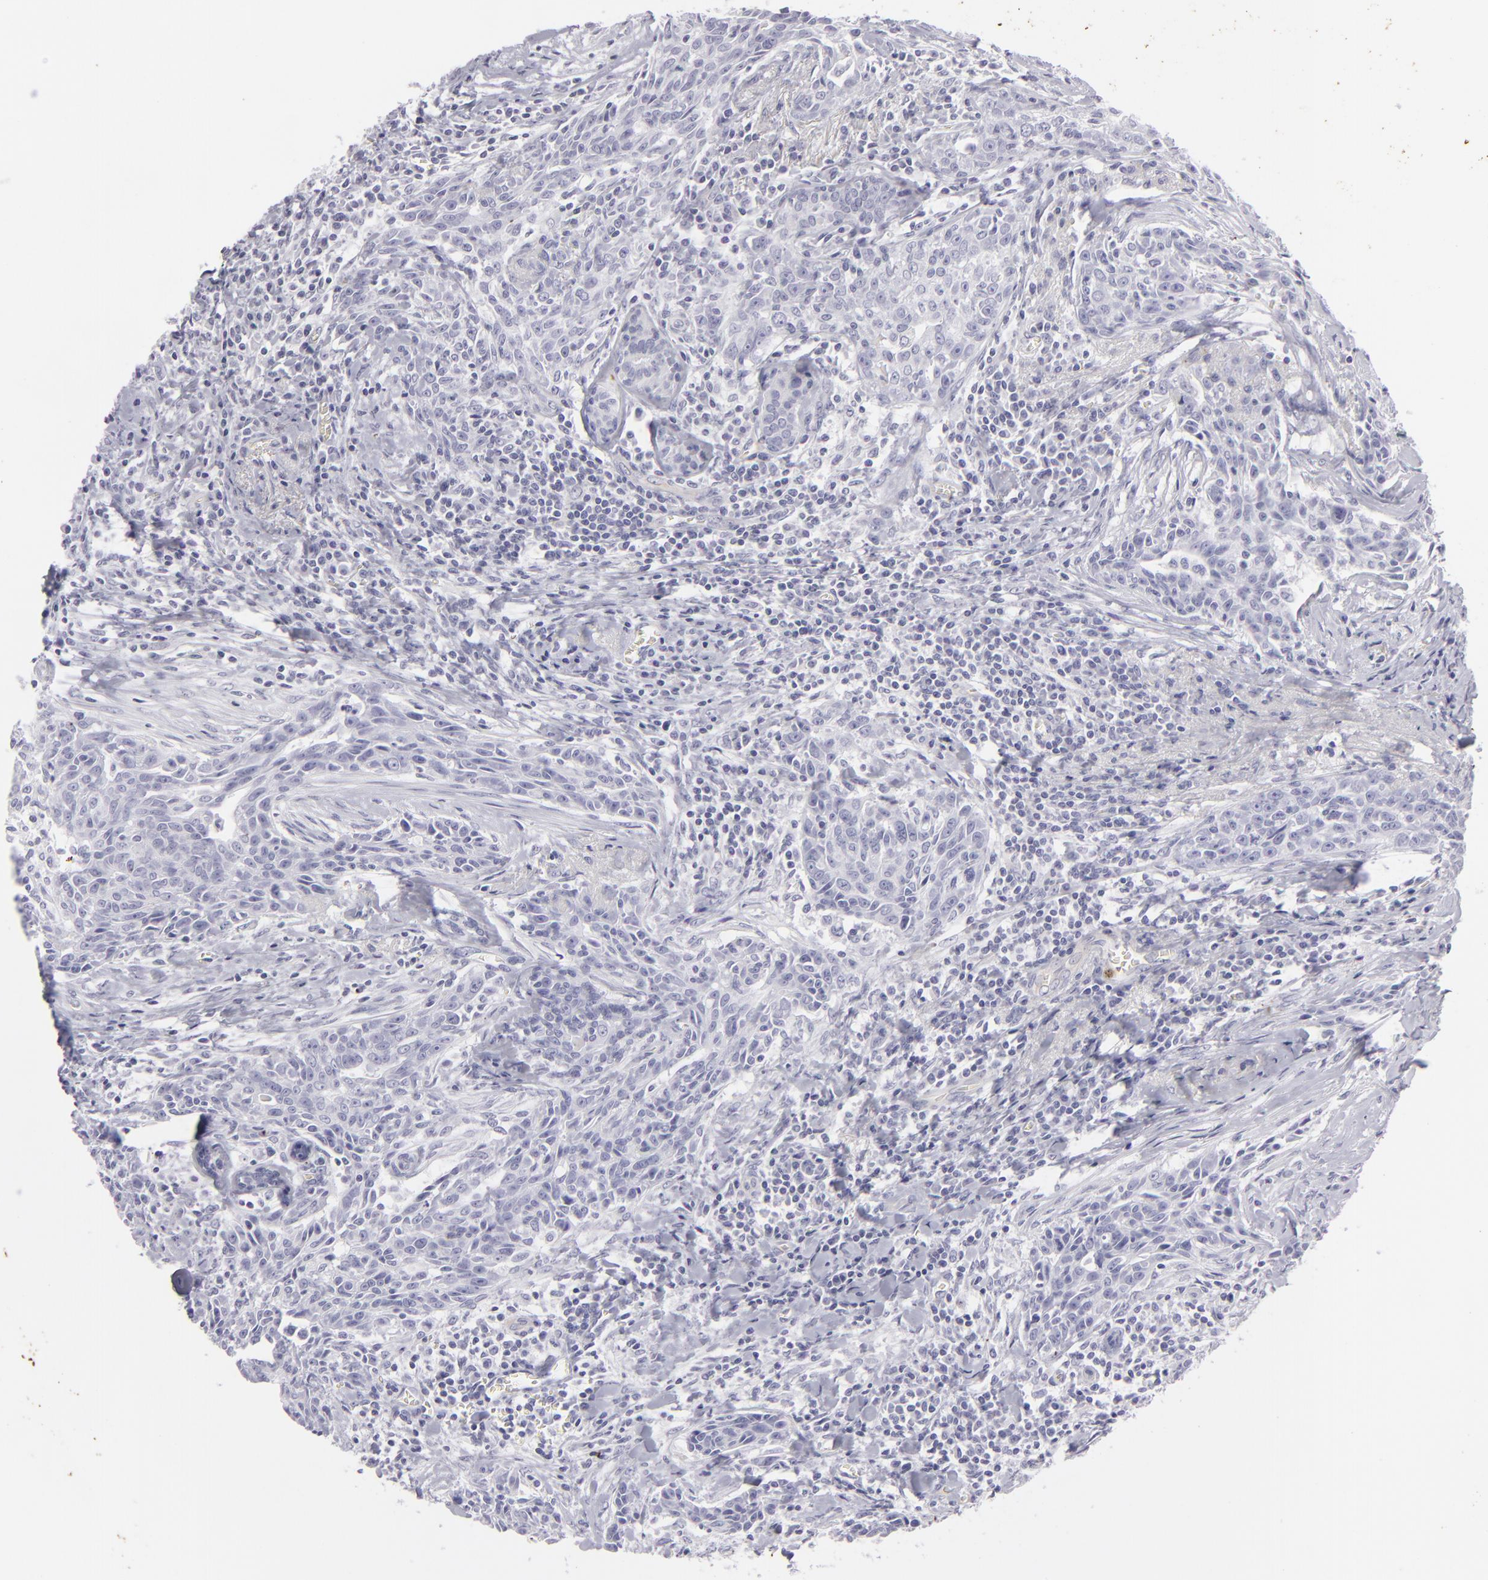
{"staining": {"intensity": "negative", "quantity": "none", "location": "none"}, "tissue": "breast cancer", "cell_type": "Tumor cells", "image_type": "cancer", "snomed": [{"axis": "morphology", "description": "Duct carcinoma"}, {"axis": "topography", "description": "Breast"}], "caption": "Image shows no significant protein positivity in tumor cells of intraductal carcinoma (breast). (Brightfield microscopy of DAB IHC at high magnification).", "gene": "KRT1", "patient": {"sex": "female", "age": 50}}